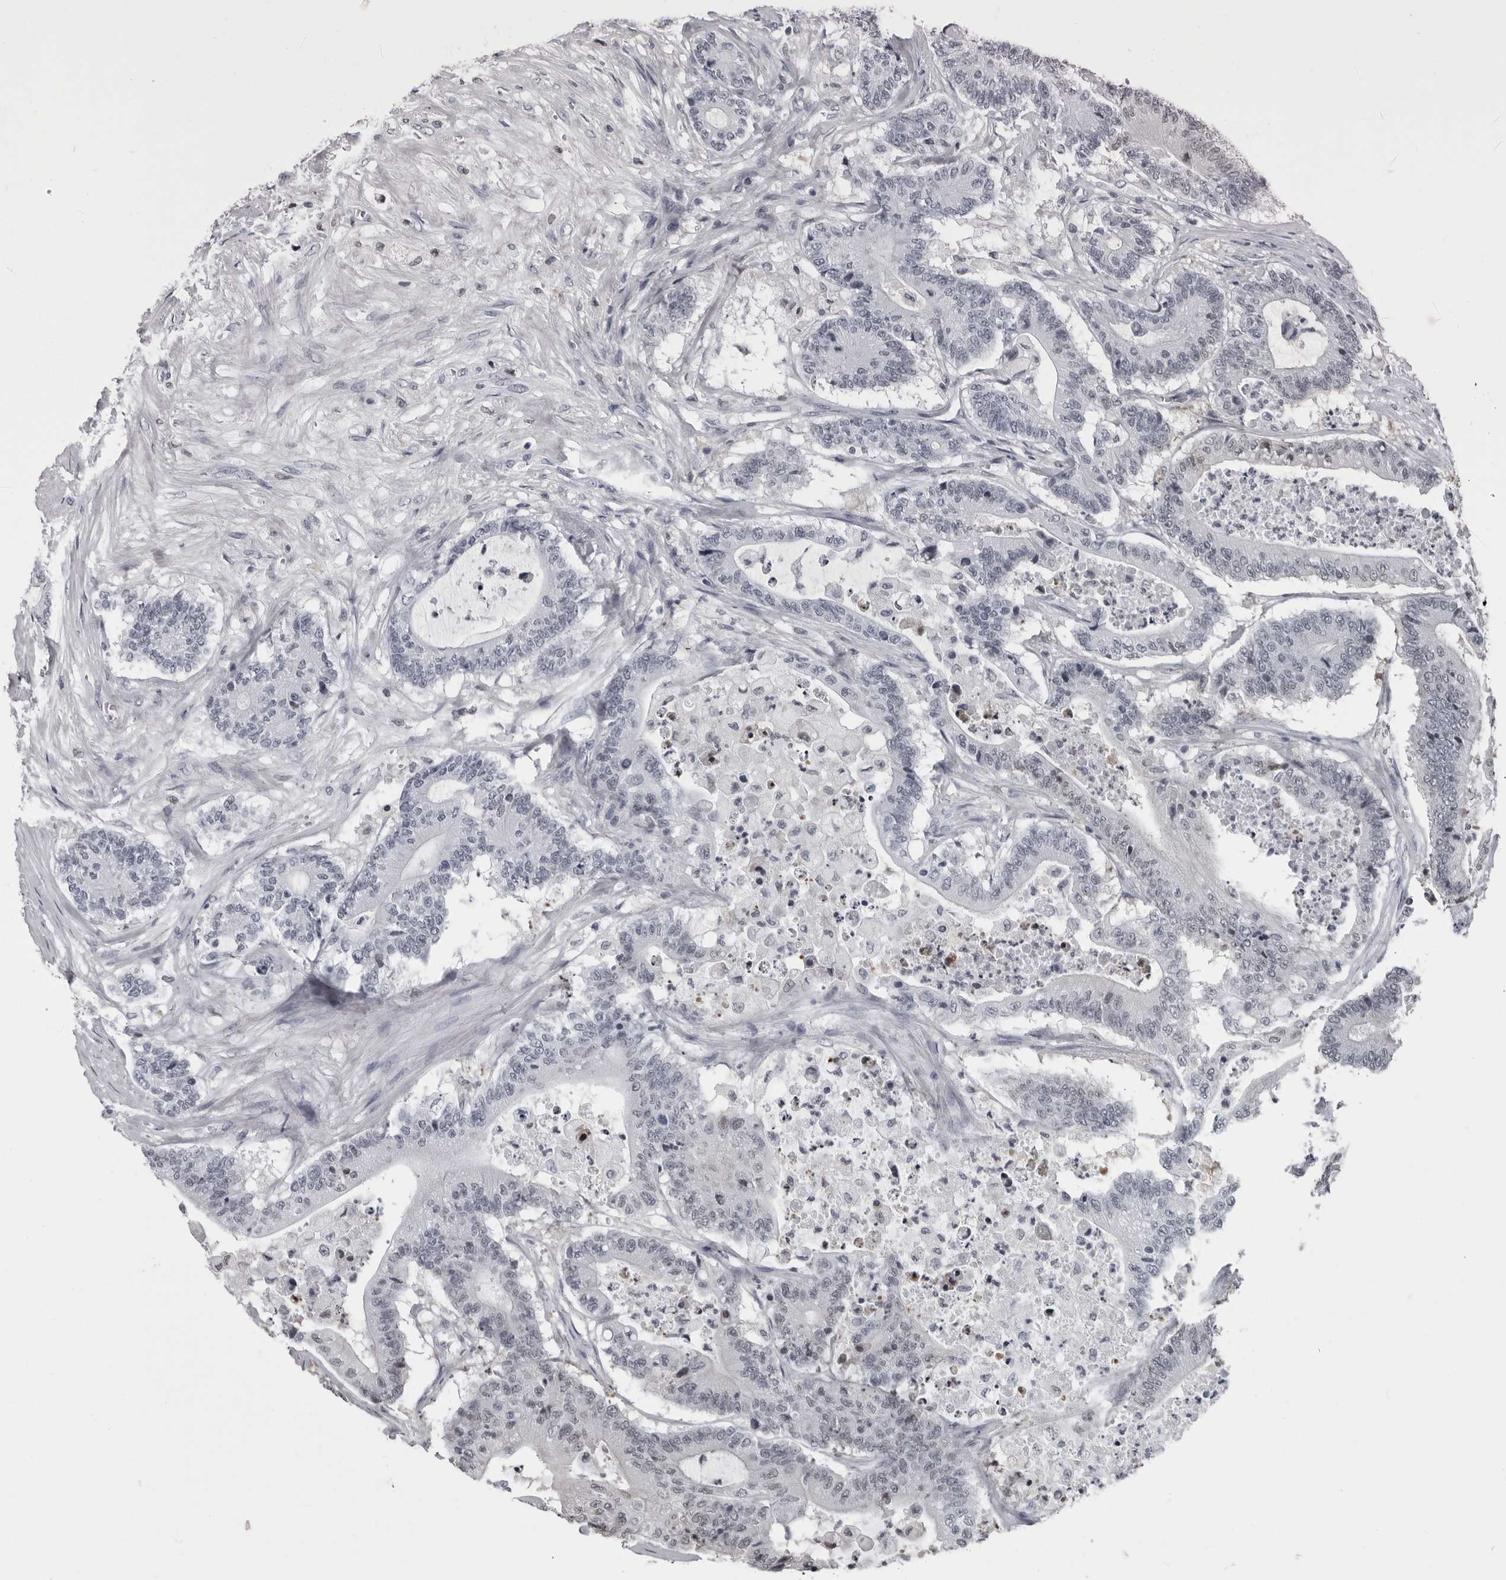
{"staining": {"intensity": "negative", "quantity": "none", "location": "none"}, "tissue": "colorectal cancer", "cell_type": "Tumor cells", "image_type": "cancer", "snomed": [{"axis": "morphology", "description": "Adenocarcinoma, NOS"}, {"axis": "topography", "description": "Colon"}], "caption": "Tumor cells are negative for brown protein staining in adenocarcinoma (colorectal).", "gene": "LZIC", "patient": {"sex": "female", "age": 84}}